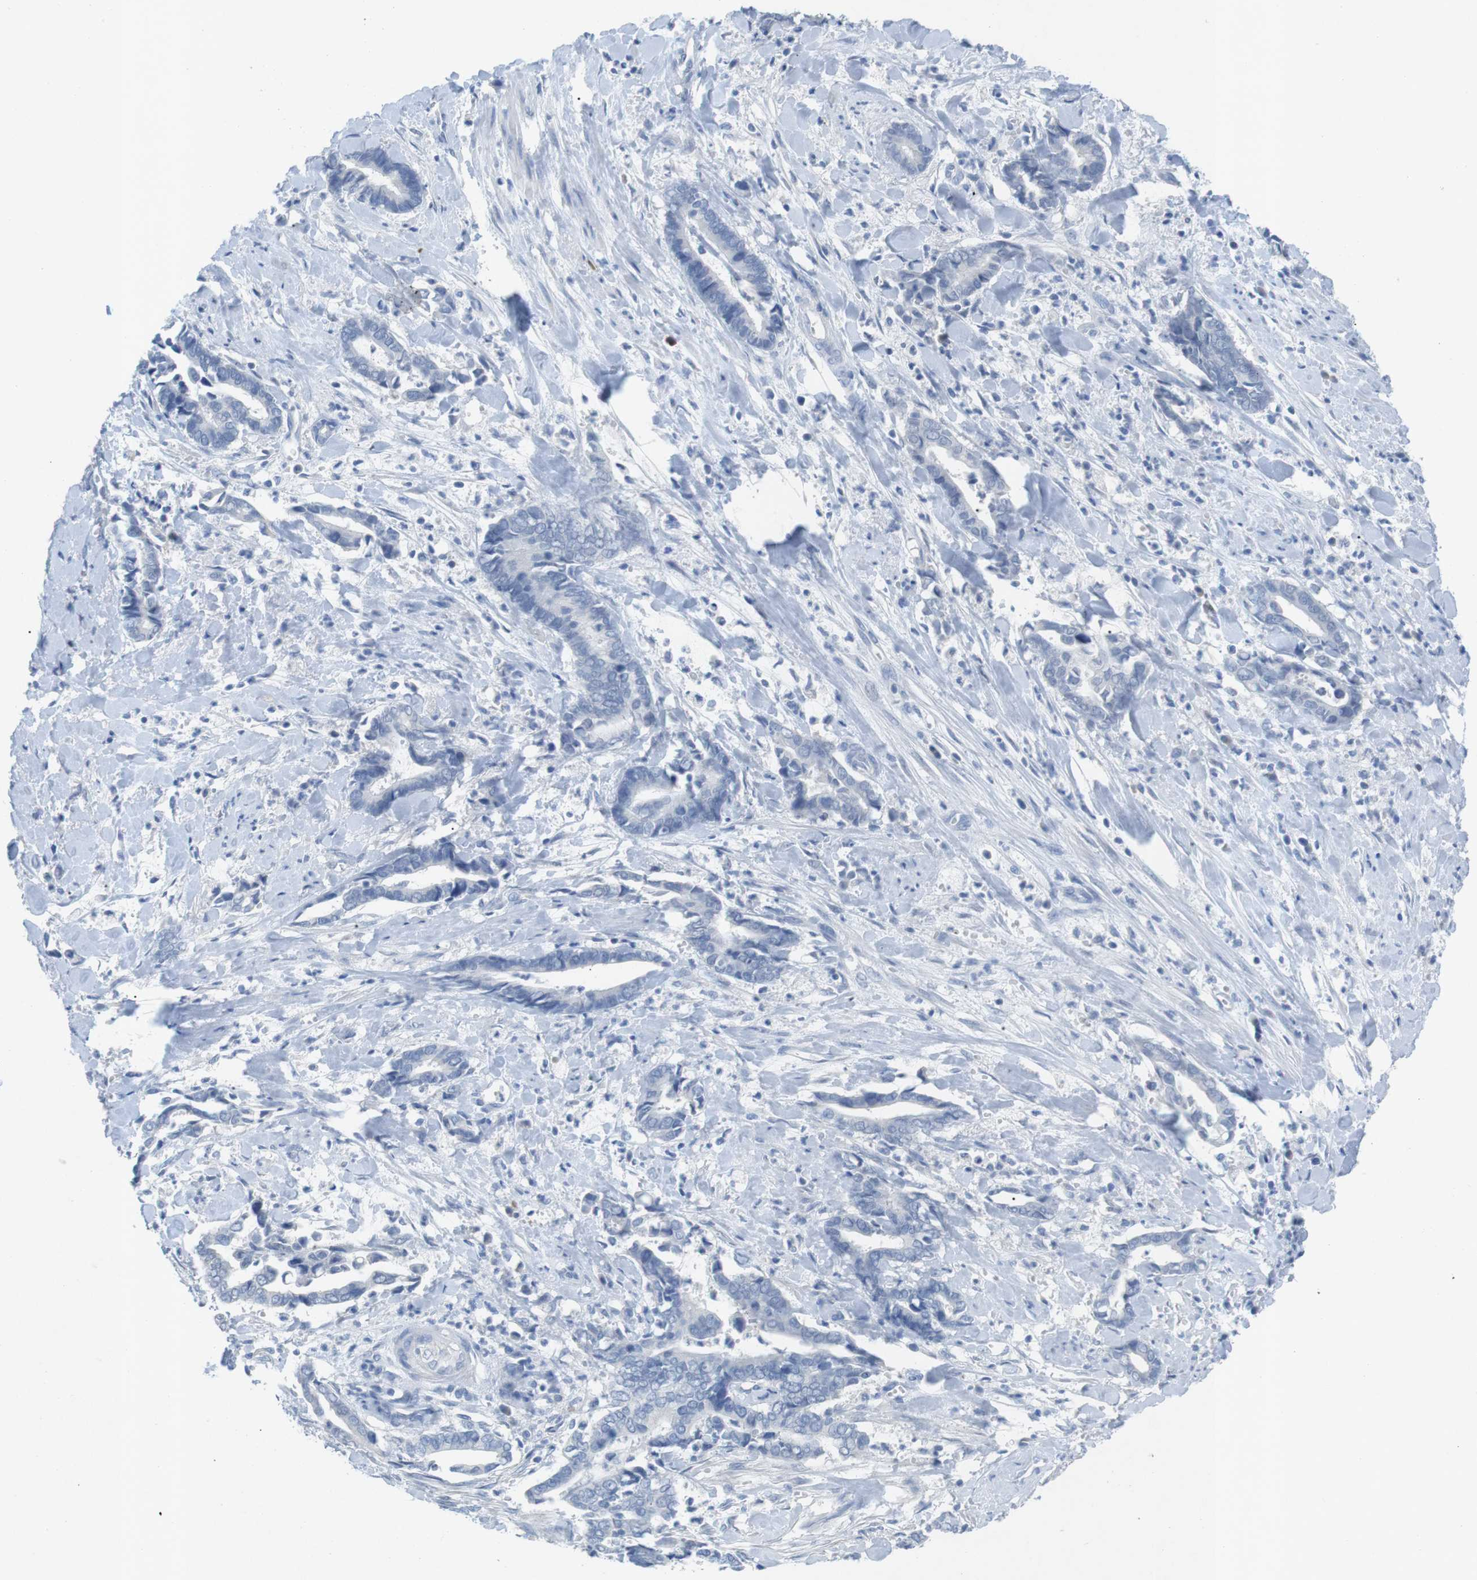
{"staining": {"intensity": "negative", "quantity": "none", "location": "none"}, "tissue": "cervical cancer", "cell_type": "Tumor cells", "image_type": "cancer", "snomed": [{"axis": "morphology", "description": "Adenocarcinoma, NOS"}, {"axis": "topography", "description": "Cervix"}], "caption": "Immunohistochemistry micrograph of neoplastic tissue: human adenocarcinoma (cervical) stained with DAB shows no significant protein staining in tumor cells.", "gene": "SALL4", "patient": {"sex": "female", "age": 44}}